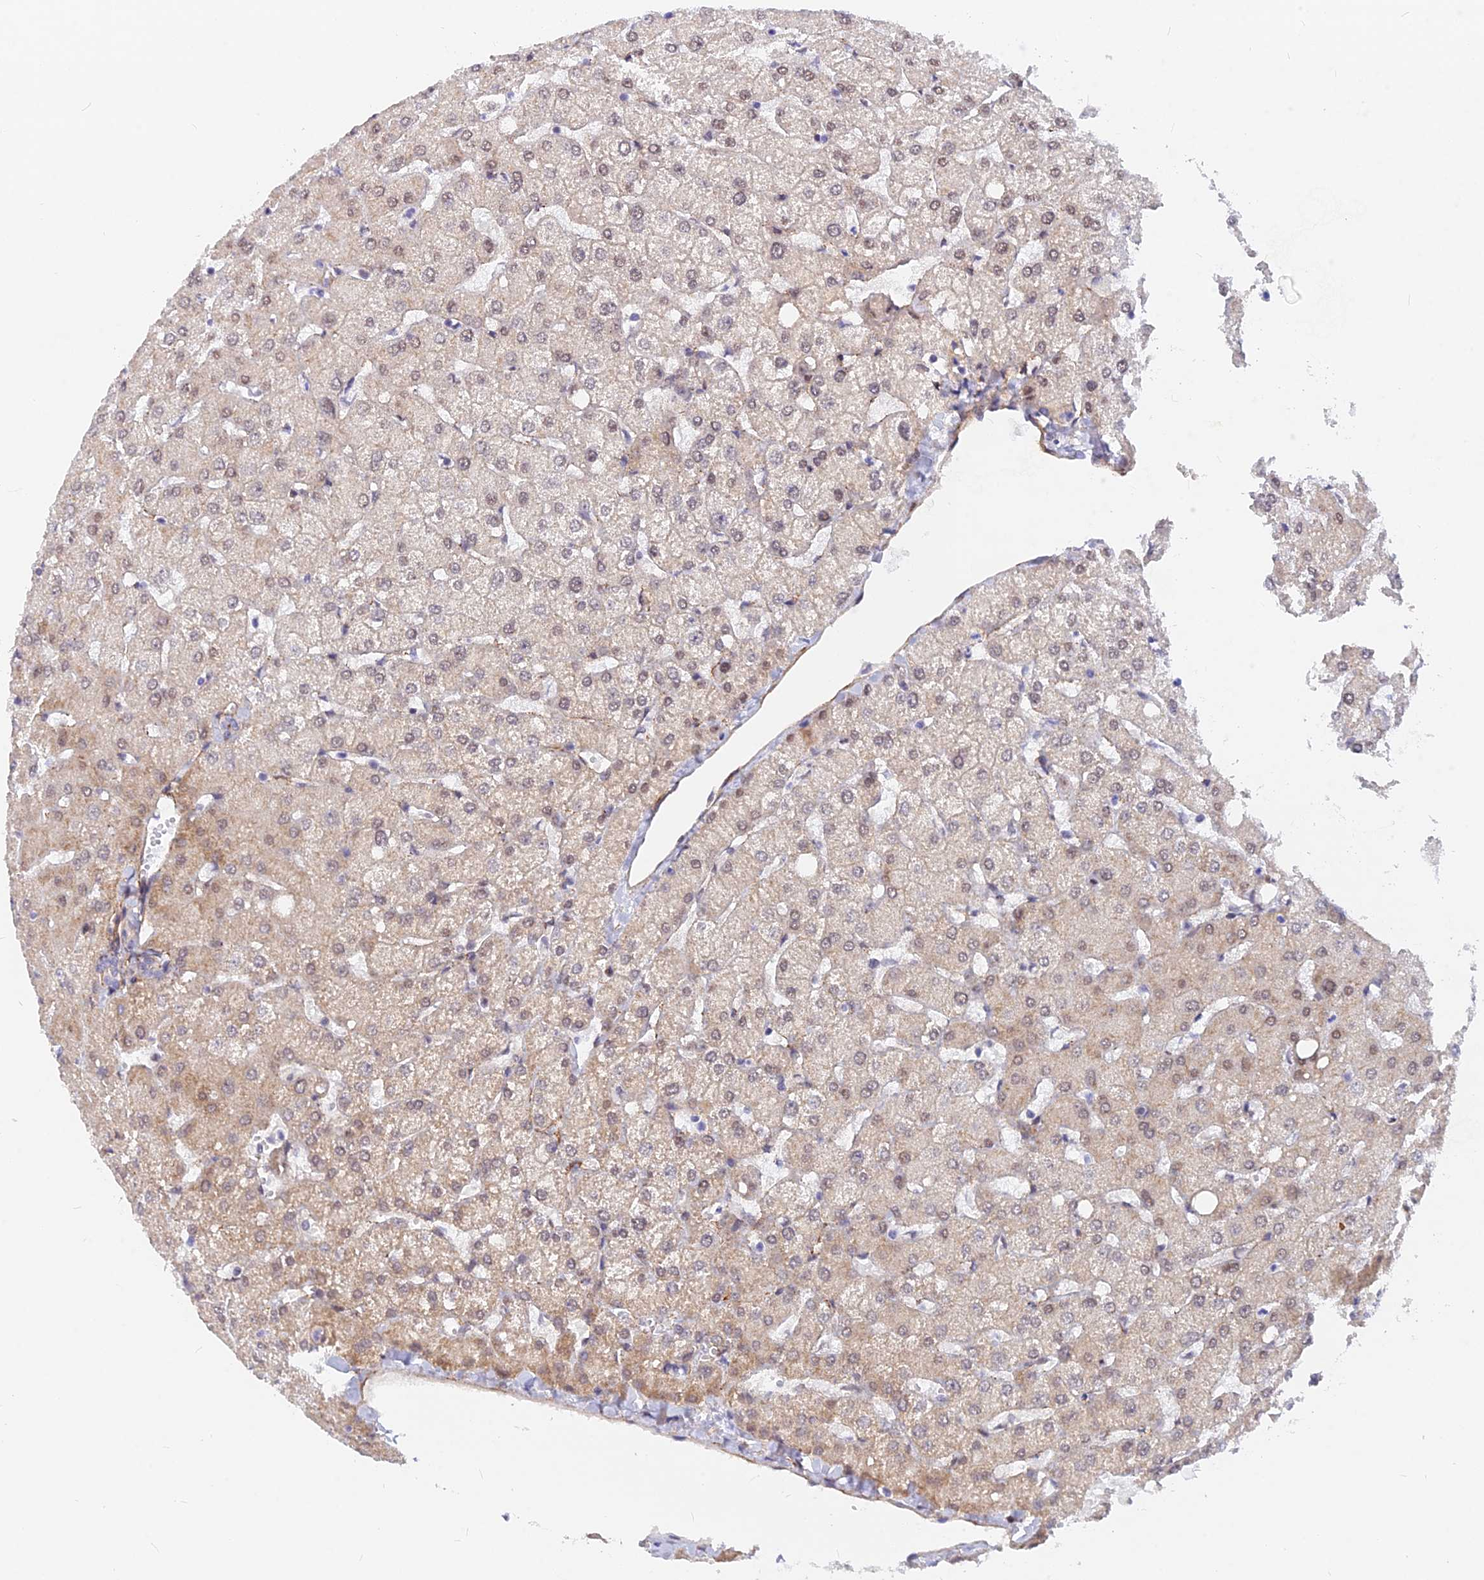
{"staining": {"intensity": "negative", "quantity": "none", "location": "none"}, "tissue": "liver", "cell_type": "Cholangiocytes", "image_type": "normal", "snomed": [{"axis": "morphology", "description": "Normal tissue, NOS"}, {"axis": "topography", "description": "Liver"}], "caption": "Immunohistochemistry (IHC) histopathology image of normal human liver stained for a protein (brown), which shows no staining in cholangiocytes. The staining was performed using DAB to visualize the protein expression in brown, while the nuclei were stained in blue with hematoxylin (Magnification: 20x).", "gene": "VSTM2L", "patient": {"sex": "female", "age": 54}}